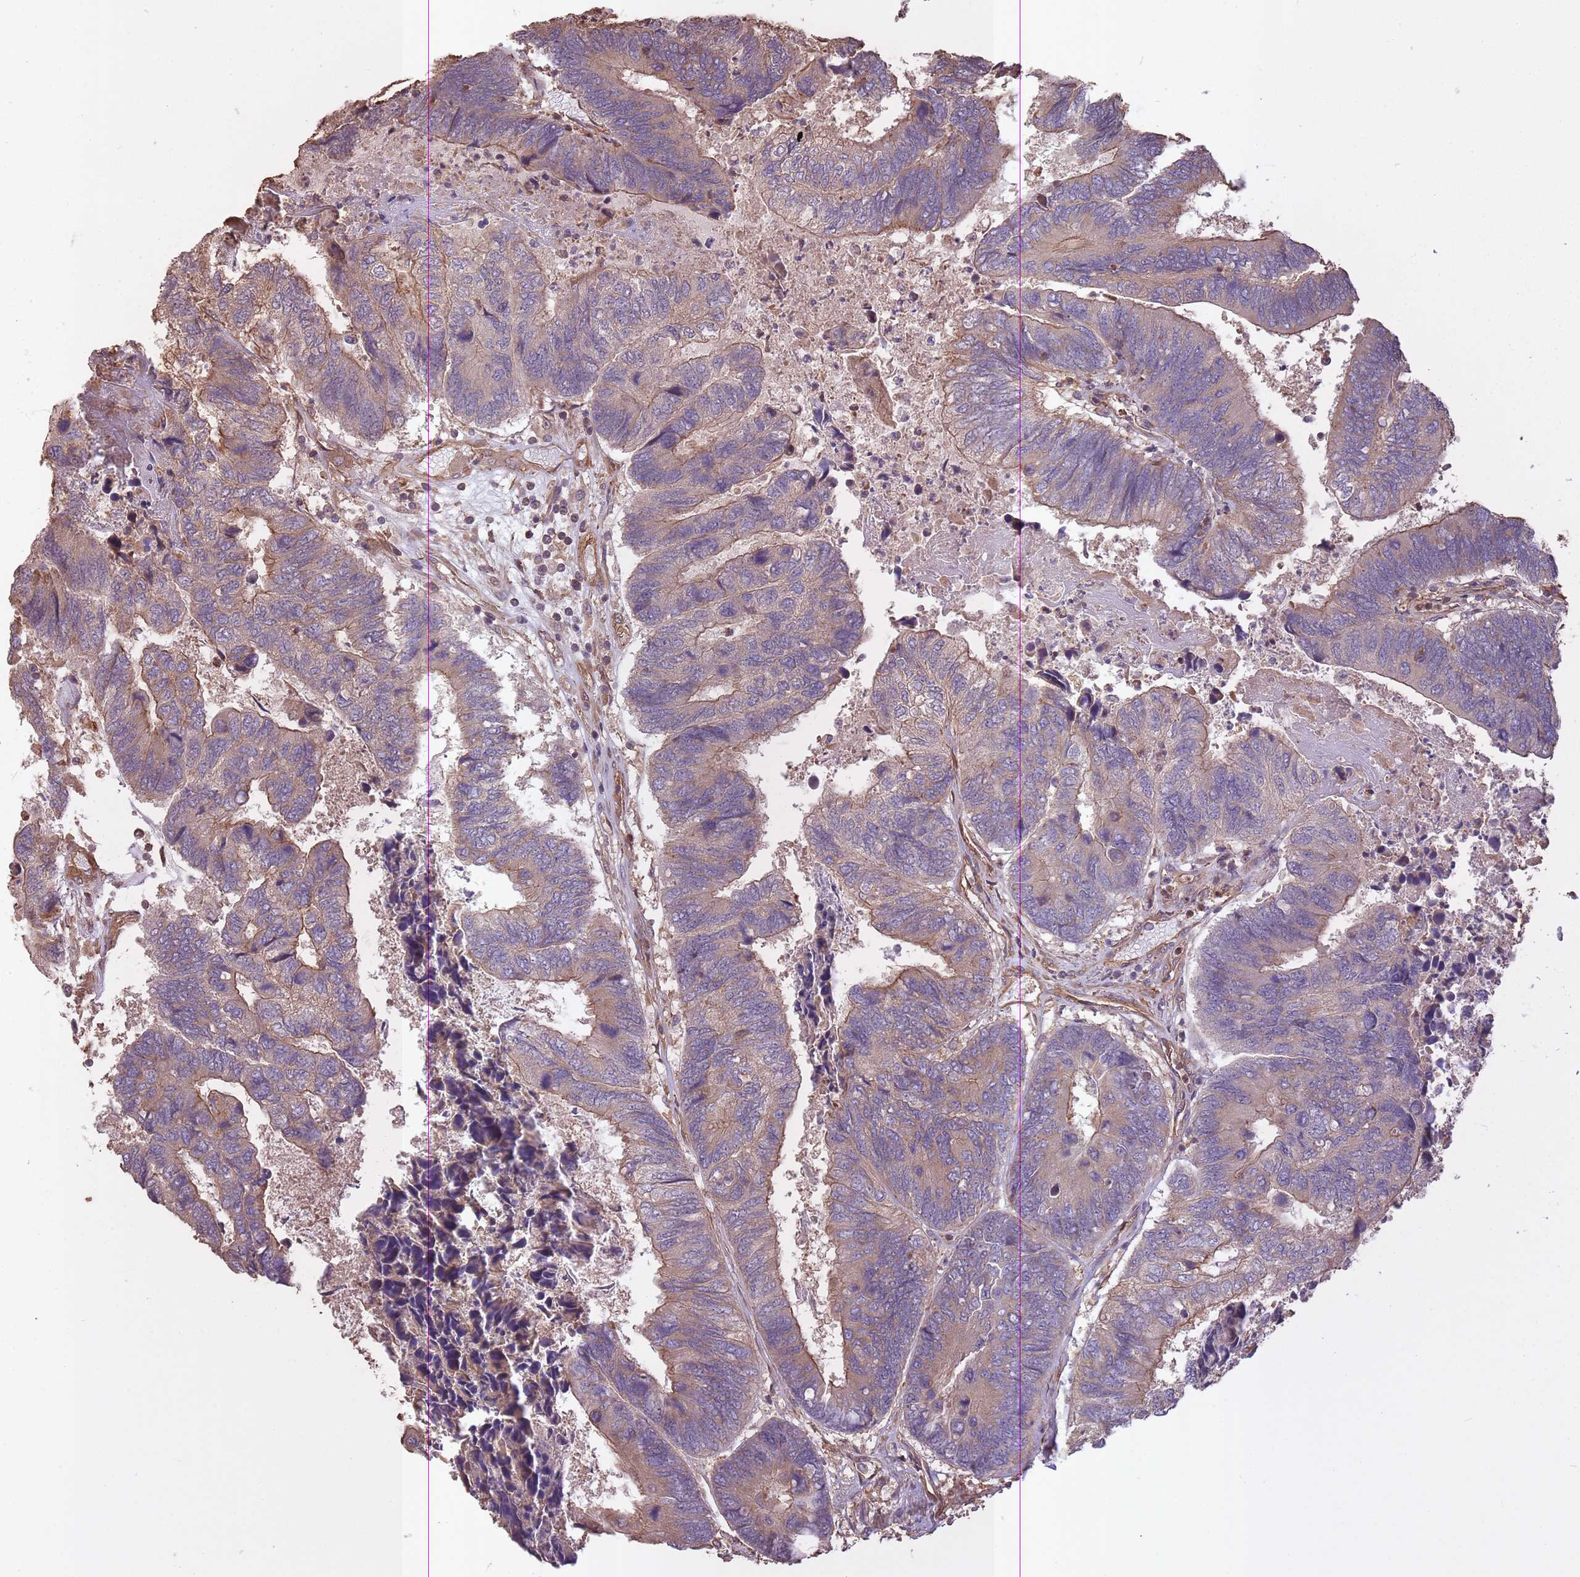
{"staining": {"intensity": "moderate", "quantity": ">75%", "location": "cytoplasmic/membranous"}, "tissue": "colorectal cancer", "cell_type": "Tumor cells", "image_type": "cancer", "snomed": [{"axis": "morphology", "description": "Adenocarcinoma, NOS"}, {"axis": "topography", "description": "Colon"}], "caption": "Immunohistochemical staining of human colorectal cancer (adenocarcinoma) reveals medium levels of moderate cytoplasmic/membranous protein positivity in approximately >75% of tumor cells. The staining is performed using DAB brown chromogen to label protein expression. The nuclei are counter-stained blue using hematoxylin.", "gene": "ARMH3", "patient": {"sex": "female", "age": 67}}